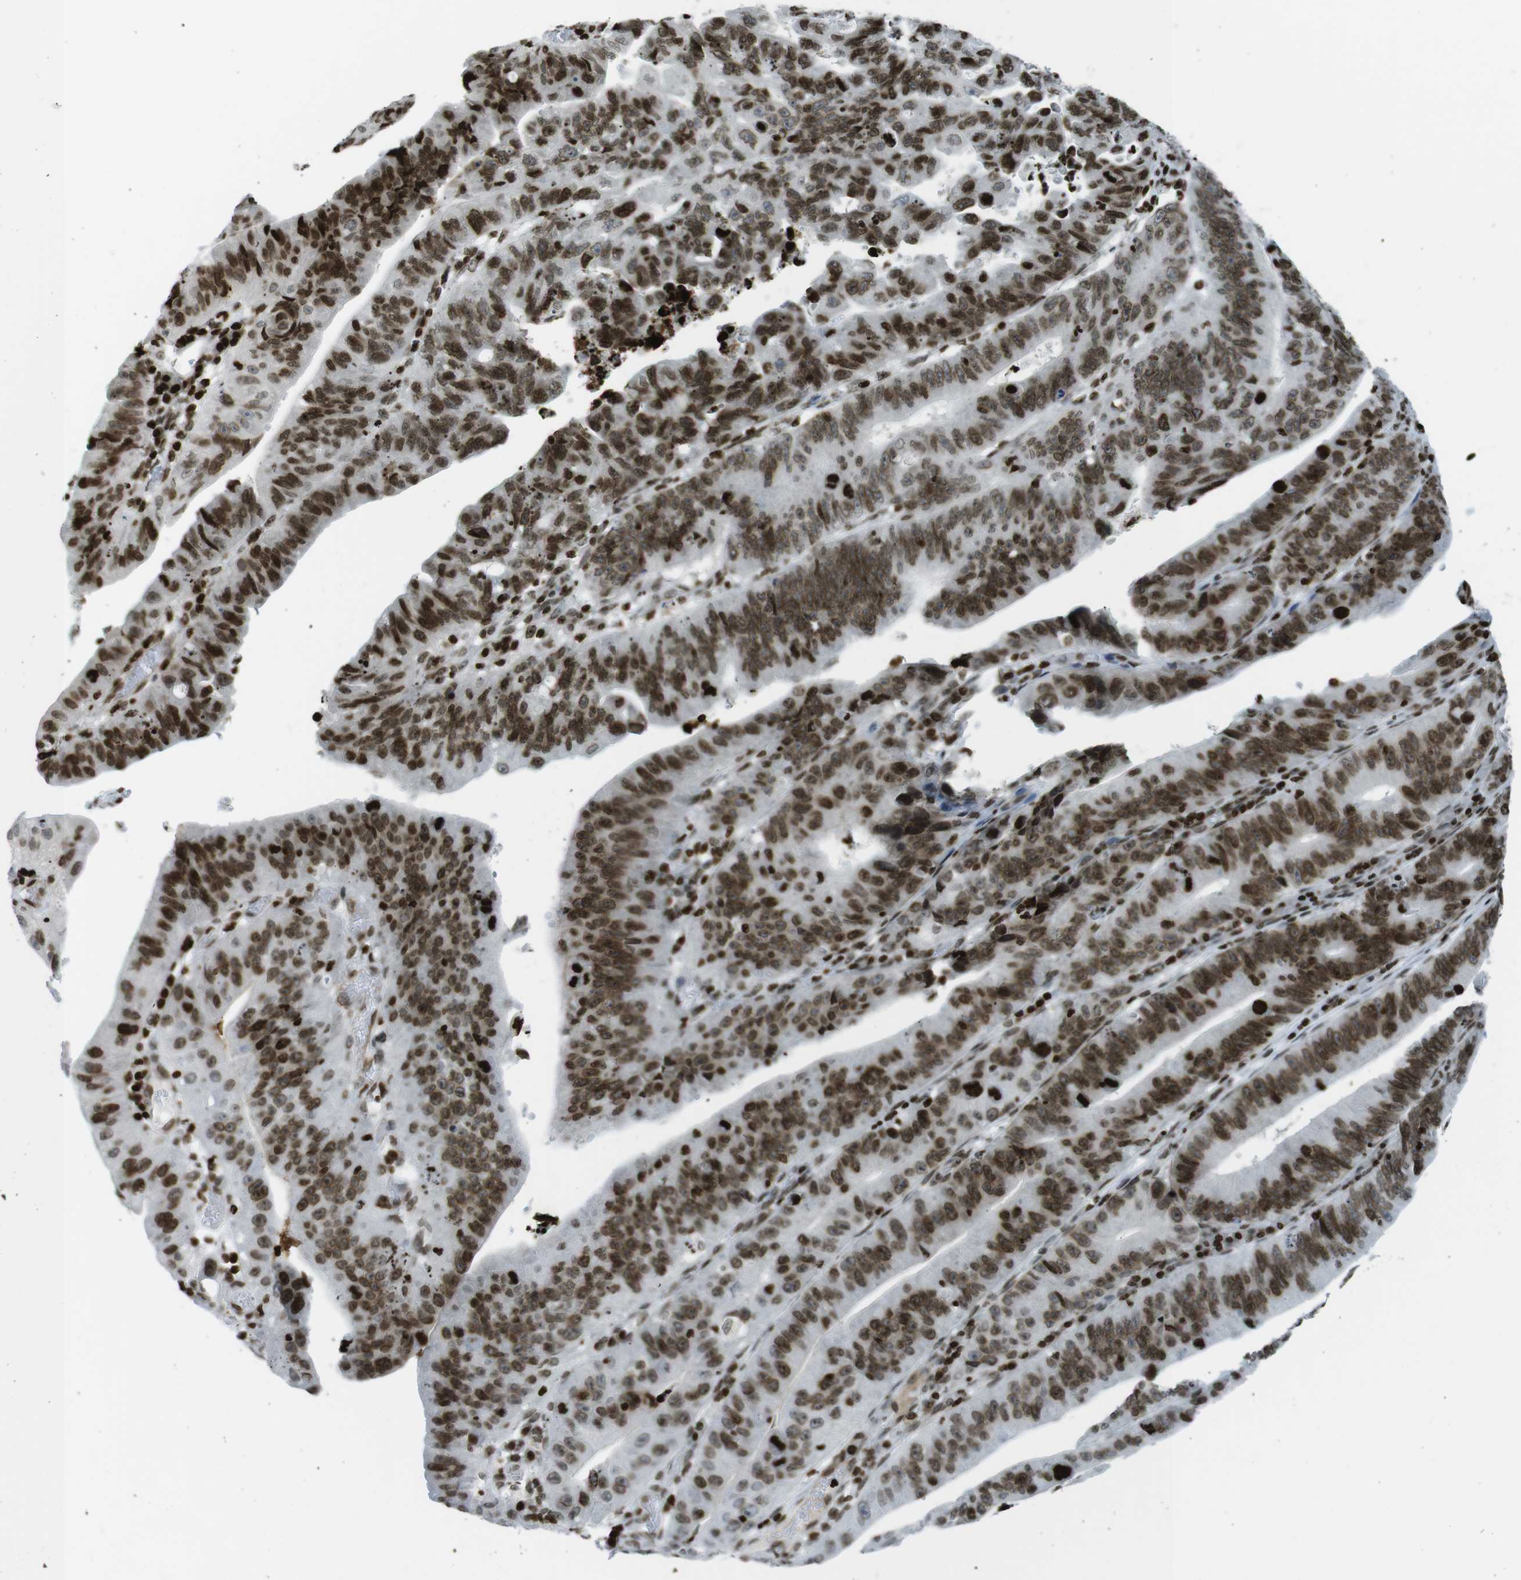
{"staining": {"intensity": "moderate", "quantity": ">75%", "location": "nuclear"}, "tissue": "stomach cancer", "cell_type": "Tumor cells", "image_type": "cancer", "snomed": [{"axis": "morphology", "description": "Adenocarcinoma, NOS"}, {"axis": "topography", "description": "Stomach"}], "caption": "DAB (3,3'-diaminobenzidine) immunohistochemical staining of human adenocarcinoma (stomach) shows moderate nuclear protein staining in about >75% of tumor cells.", "gene": "H2AC8", "patient": {"sex": "male", "age": 59}}